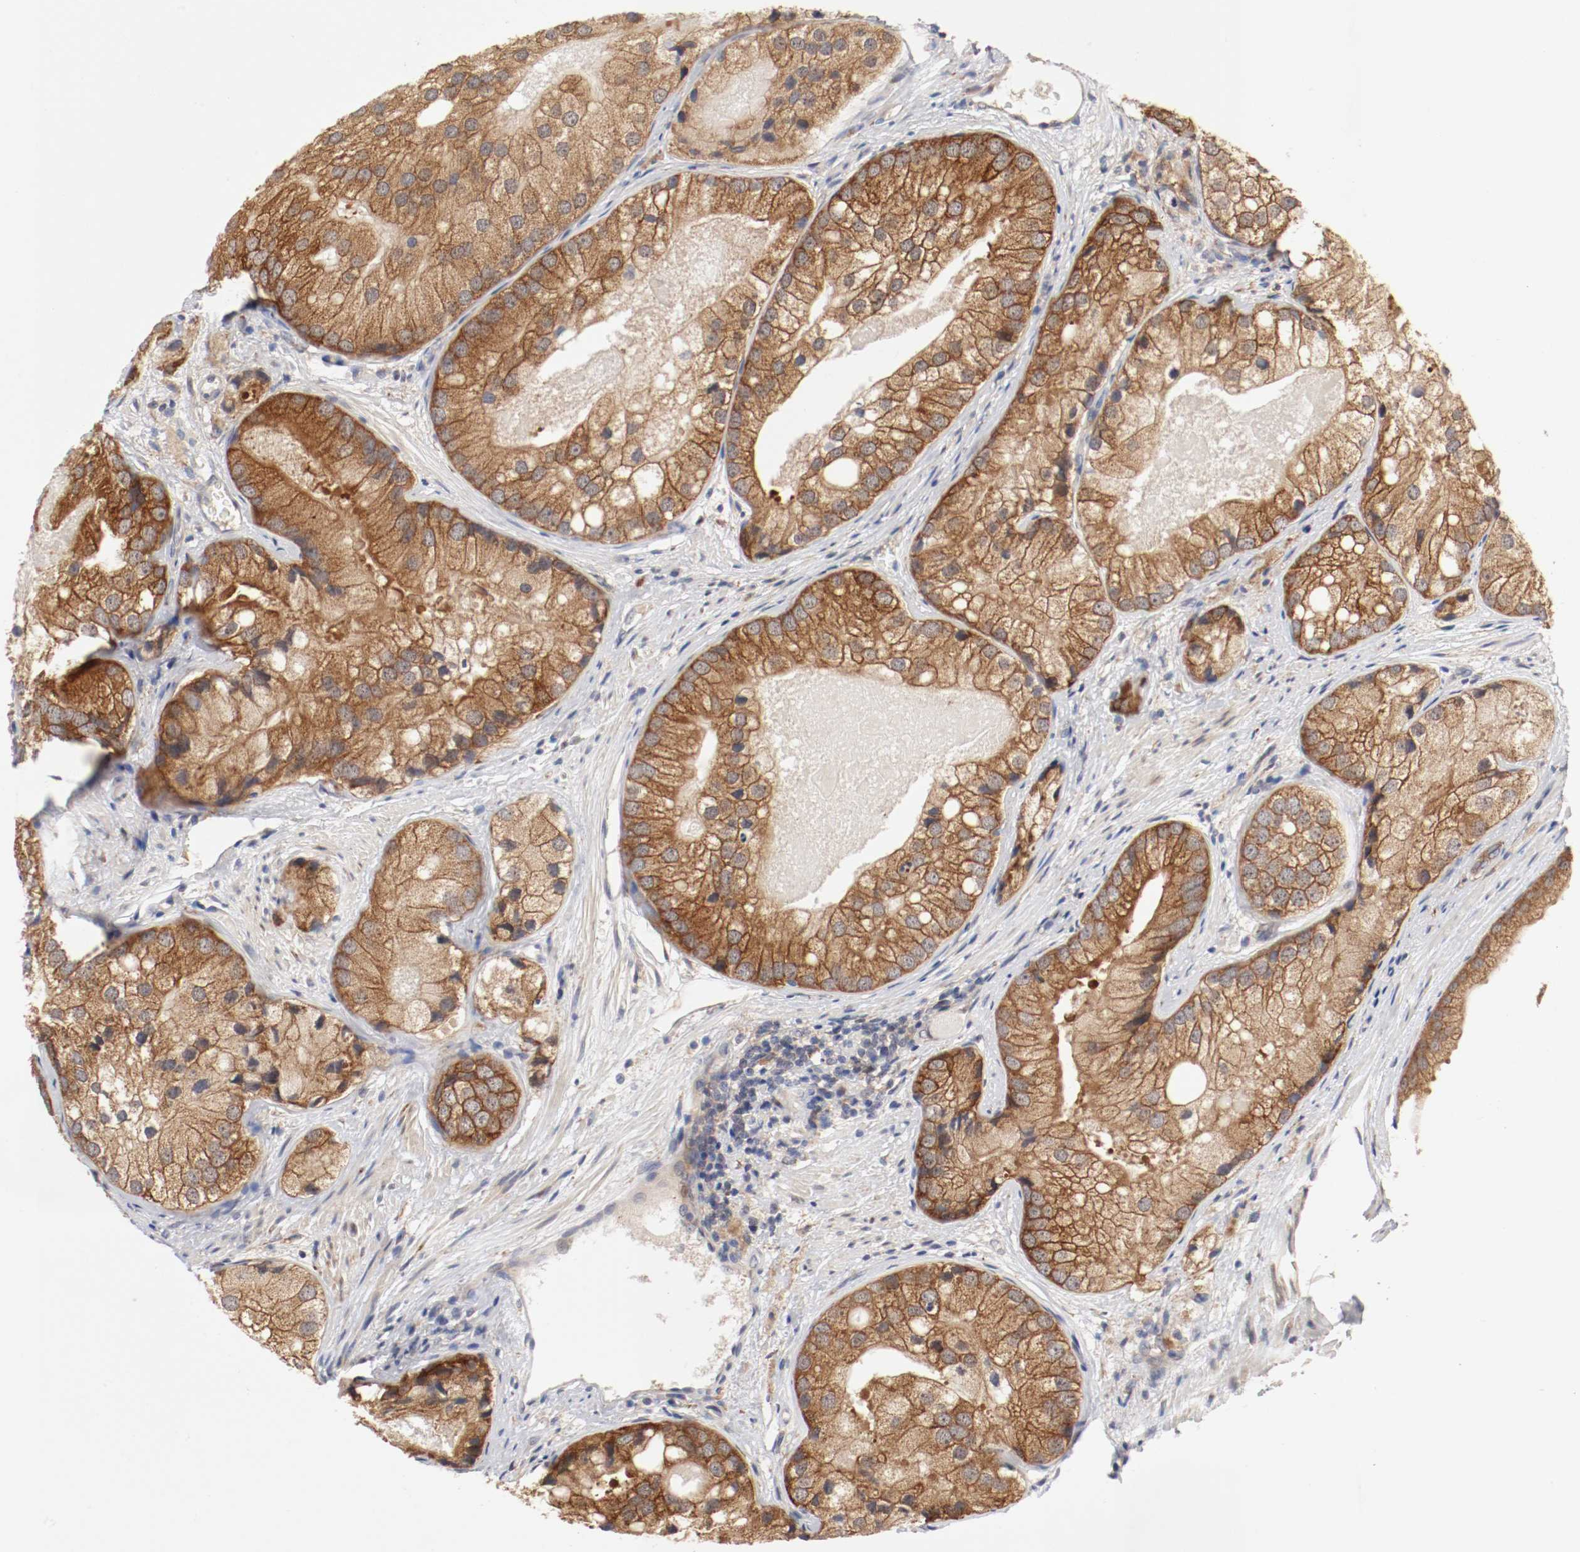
{"staining": {"intensity": "moderate", "quantity": ">75%", "location": "cytoplasmic/membranous"}, "tissue": "prostate cancer", "cell_type": "Tumor cells", "image_type": "cancer", "snomed": [{"axis": "morphology", "description": "Adenocarcinoma, Low grade"}, {"axis": "topography", "description": "Prostate"}], "caption": "Tumor cells show moderate cytoplasmic/membranous expression in about >75% of cells in prostate cancer. (DAB IHC with brightfield microscopy, high magnification).", "gene": "FKBP3", "patient": {"sex": "male", "age": 69}}